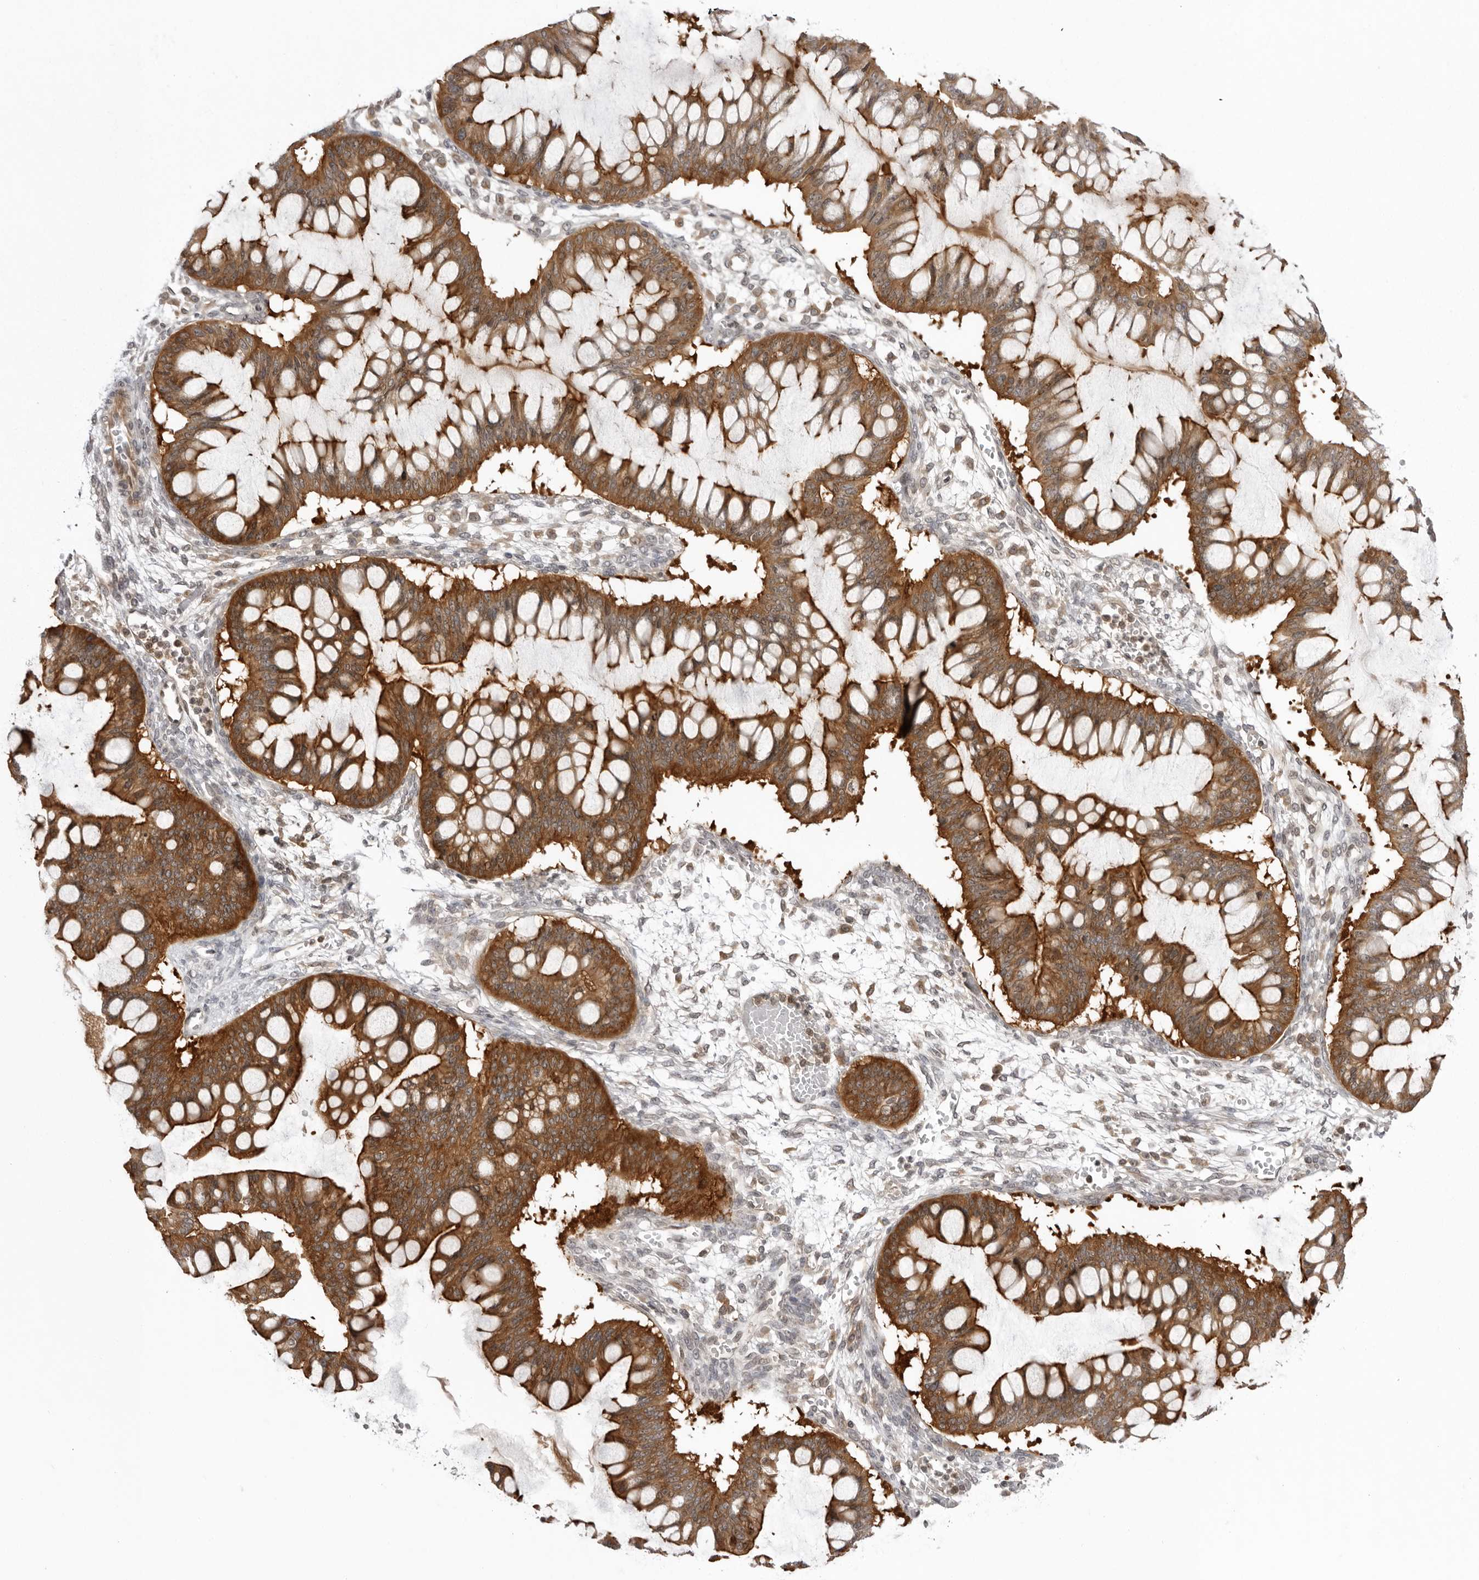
{"staining": {"intensity": "moderate", "quantity": ">75%", "location": "cytoplasmic/membranous"}, "tissue": "ovarian cancer", "cell_type": "Tumor cells", "image_type": "cancer", "snomed": [{"axis": "morphology", "description": "Cystadenocarcinoma, mucinous, NOS"}, {"axis": "topography", "description": "Ovary"}], "caption": "The histopathology image shows a brown stain indicating the presence of a protein in the cytoplasmic/membranous of tumor cells in ovarian mucinous cystadenocarcinoma.", "gene": "USP43", "patient": {"sex": "female", "age": 73}}